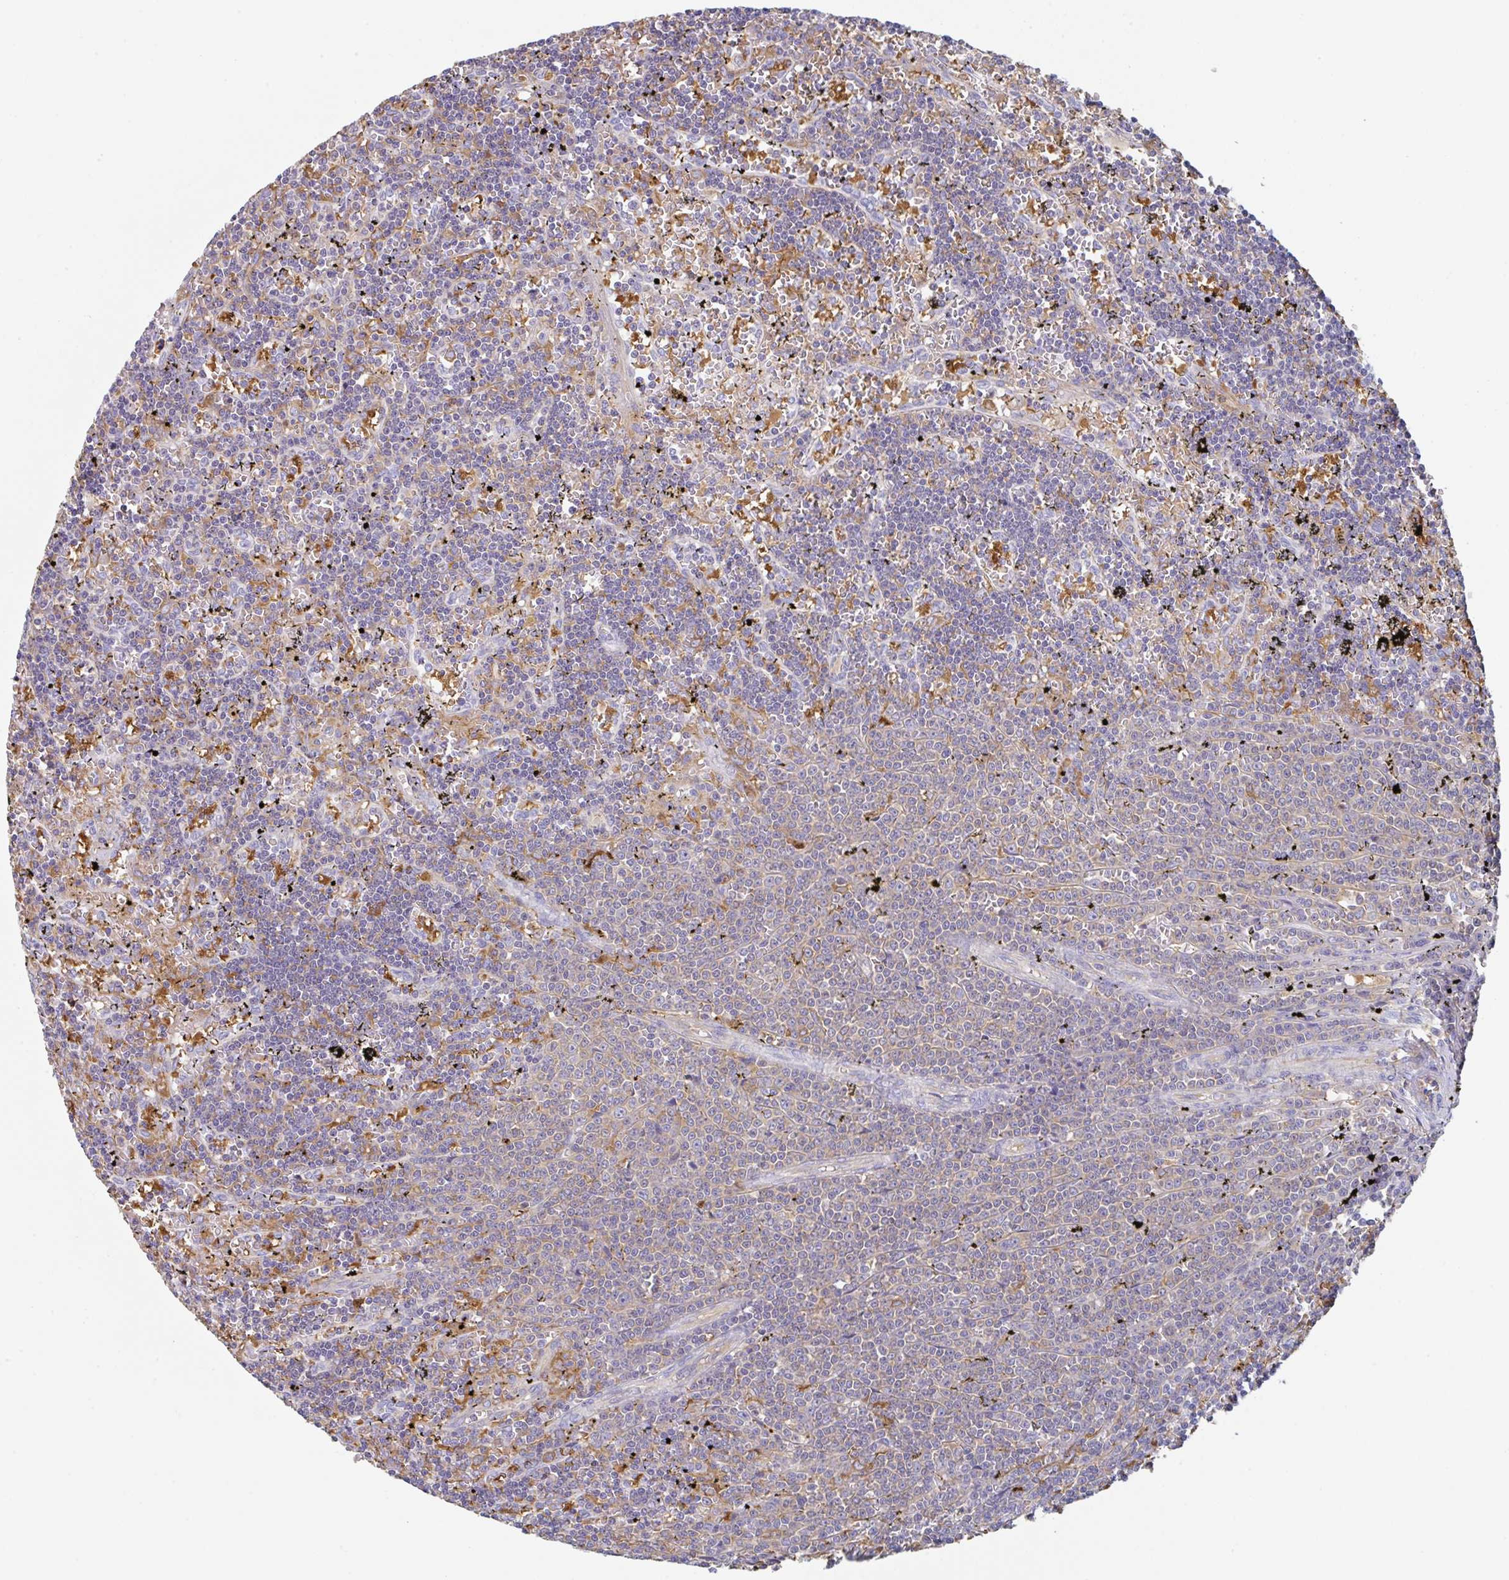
{"staining": {"intensity": "negative", "quantity": "none", "location": "none"}, "tissue": "lymphoma", "cell_type": "Tumor cells", "image_type": "cancer", "snomed": [{"axis": "morphology", "description": "Malignant lymphoma, non-Hodgkin's type, Low grade"}, {"axis": "topography", "description": "Spleen"}], "caption": "High power microscopy photomicrograph of an immunohistochemistry (IHC) histopathology image of lymphoma, revealing no significant expression in tumor cells. (Immunohistochemistry, brightfield microscopy, high magnification).", "gene": "AMPD2", "patient": {"sex": "male", "age": 60}}